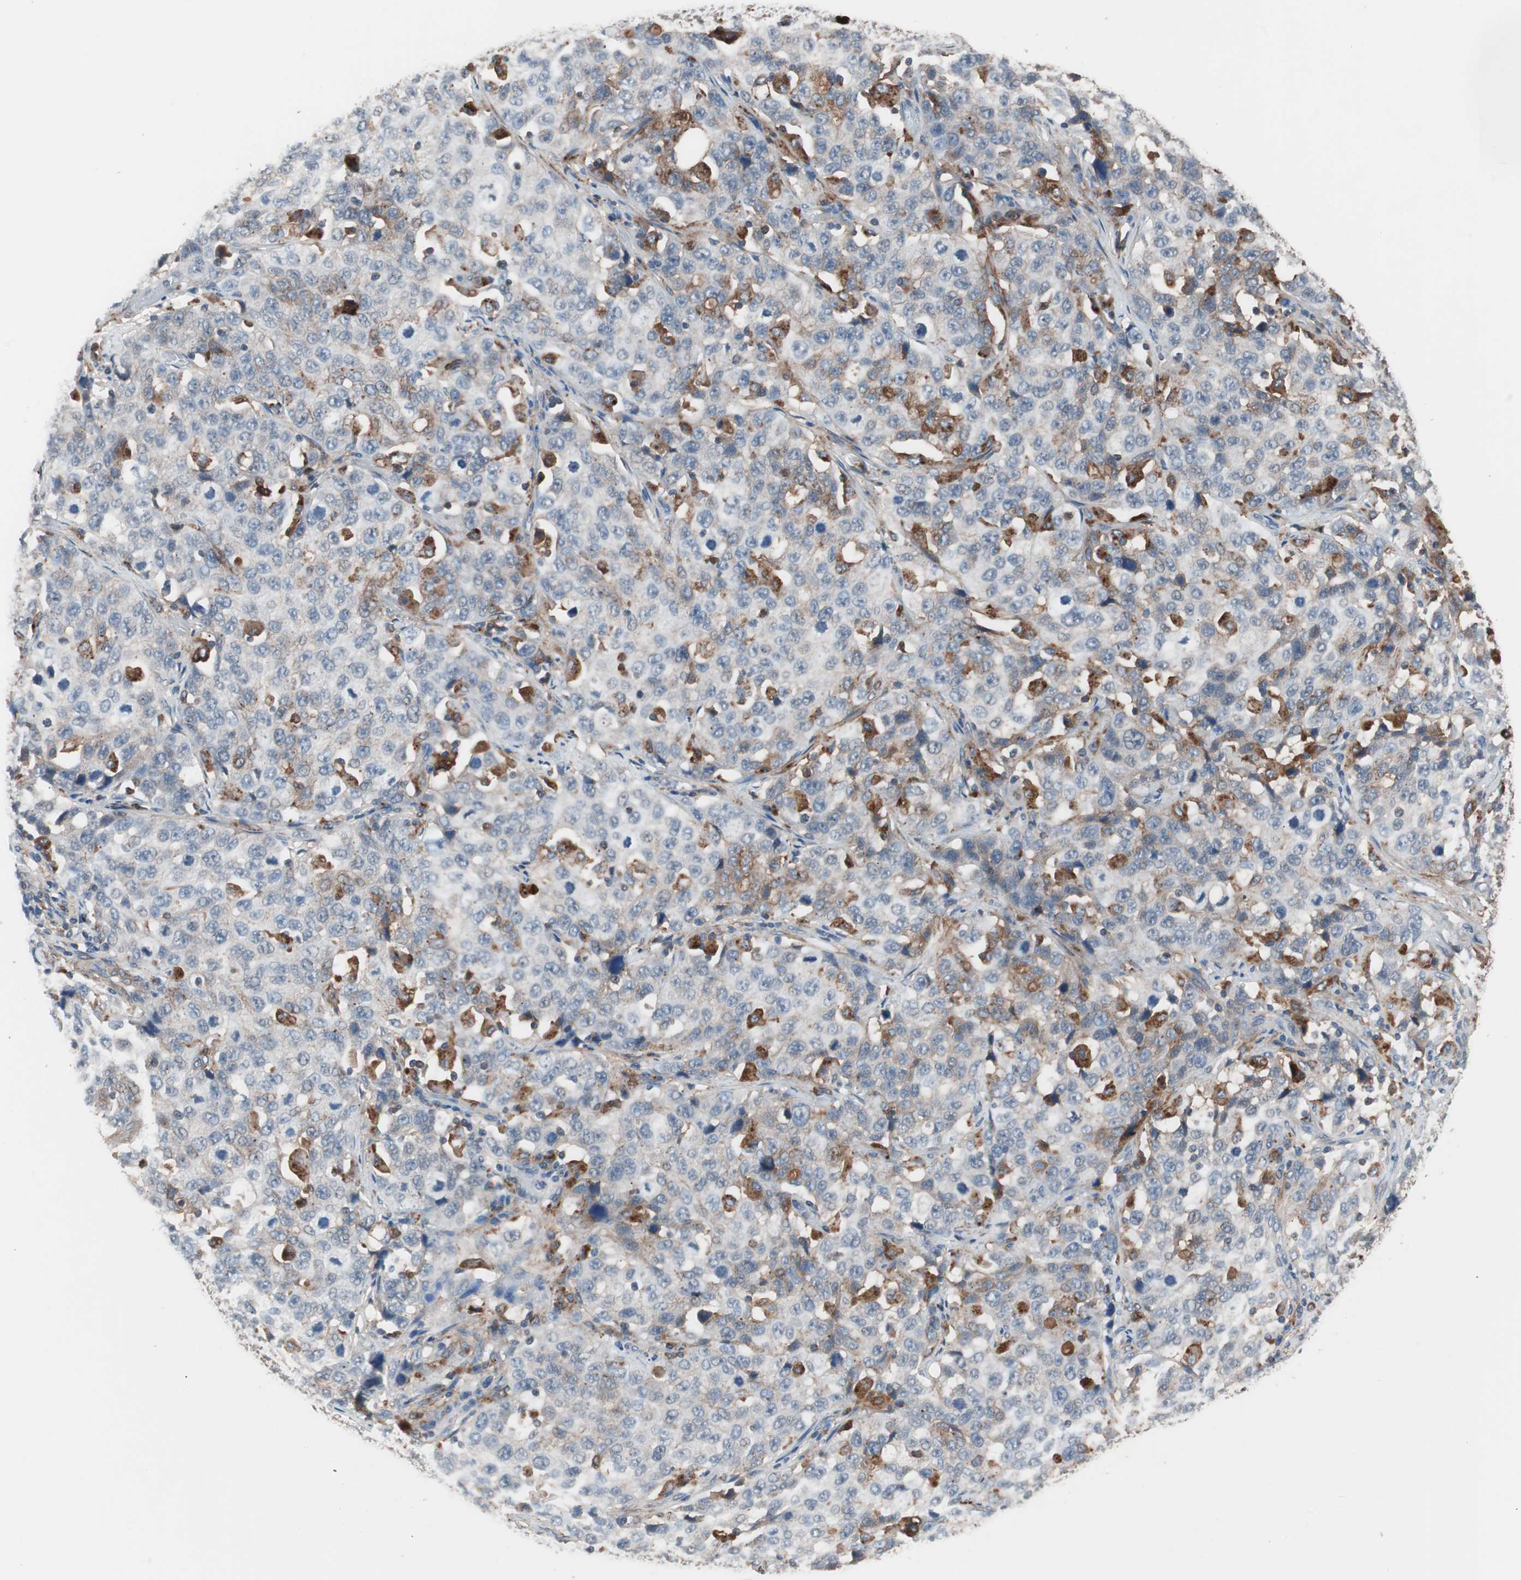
{"staining": {"intensity": "moderate", "quantity": "<25%", "location": "cytoplasmic/membranous"}, "tissue": "stomach cancer", "cell_type": "Tumor cells", "image_type": "cancer", "snomed": [{"axis": "morphology", "description": "Normal tissue, NOS"}, {"axis": "morphology", "description": "Adenocarcinoma, NOS"}, {"axis": "topography", "description": "Stomach"}], "caption": "Protein analysis of adenocarcinoma (stomach) tissue demonstrates moderate cytoplasmic/membranous expression in approximately <25% of tumor cells. The staining was performed using DAB (3,3'-diaminobenzidine), with brown indicating positive protein expression. Nuclei are stained blue with hematoxylin.", "gene": "LITAF", "patient": {"sex": "male", "age": 48}}